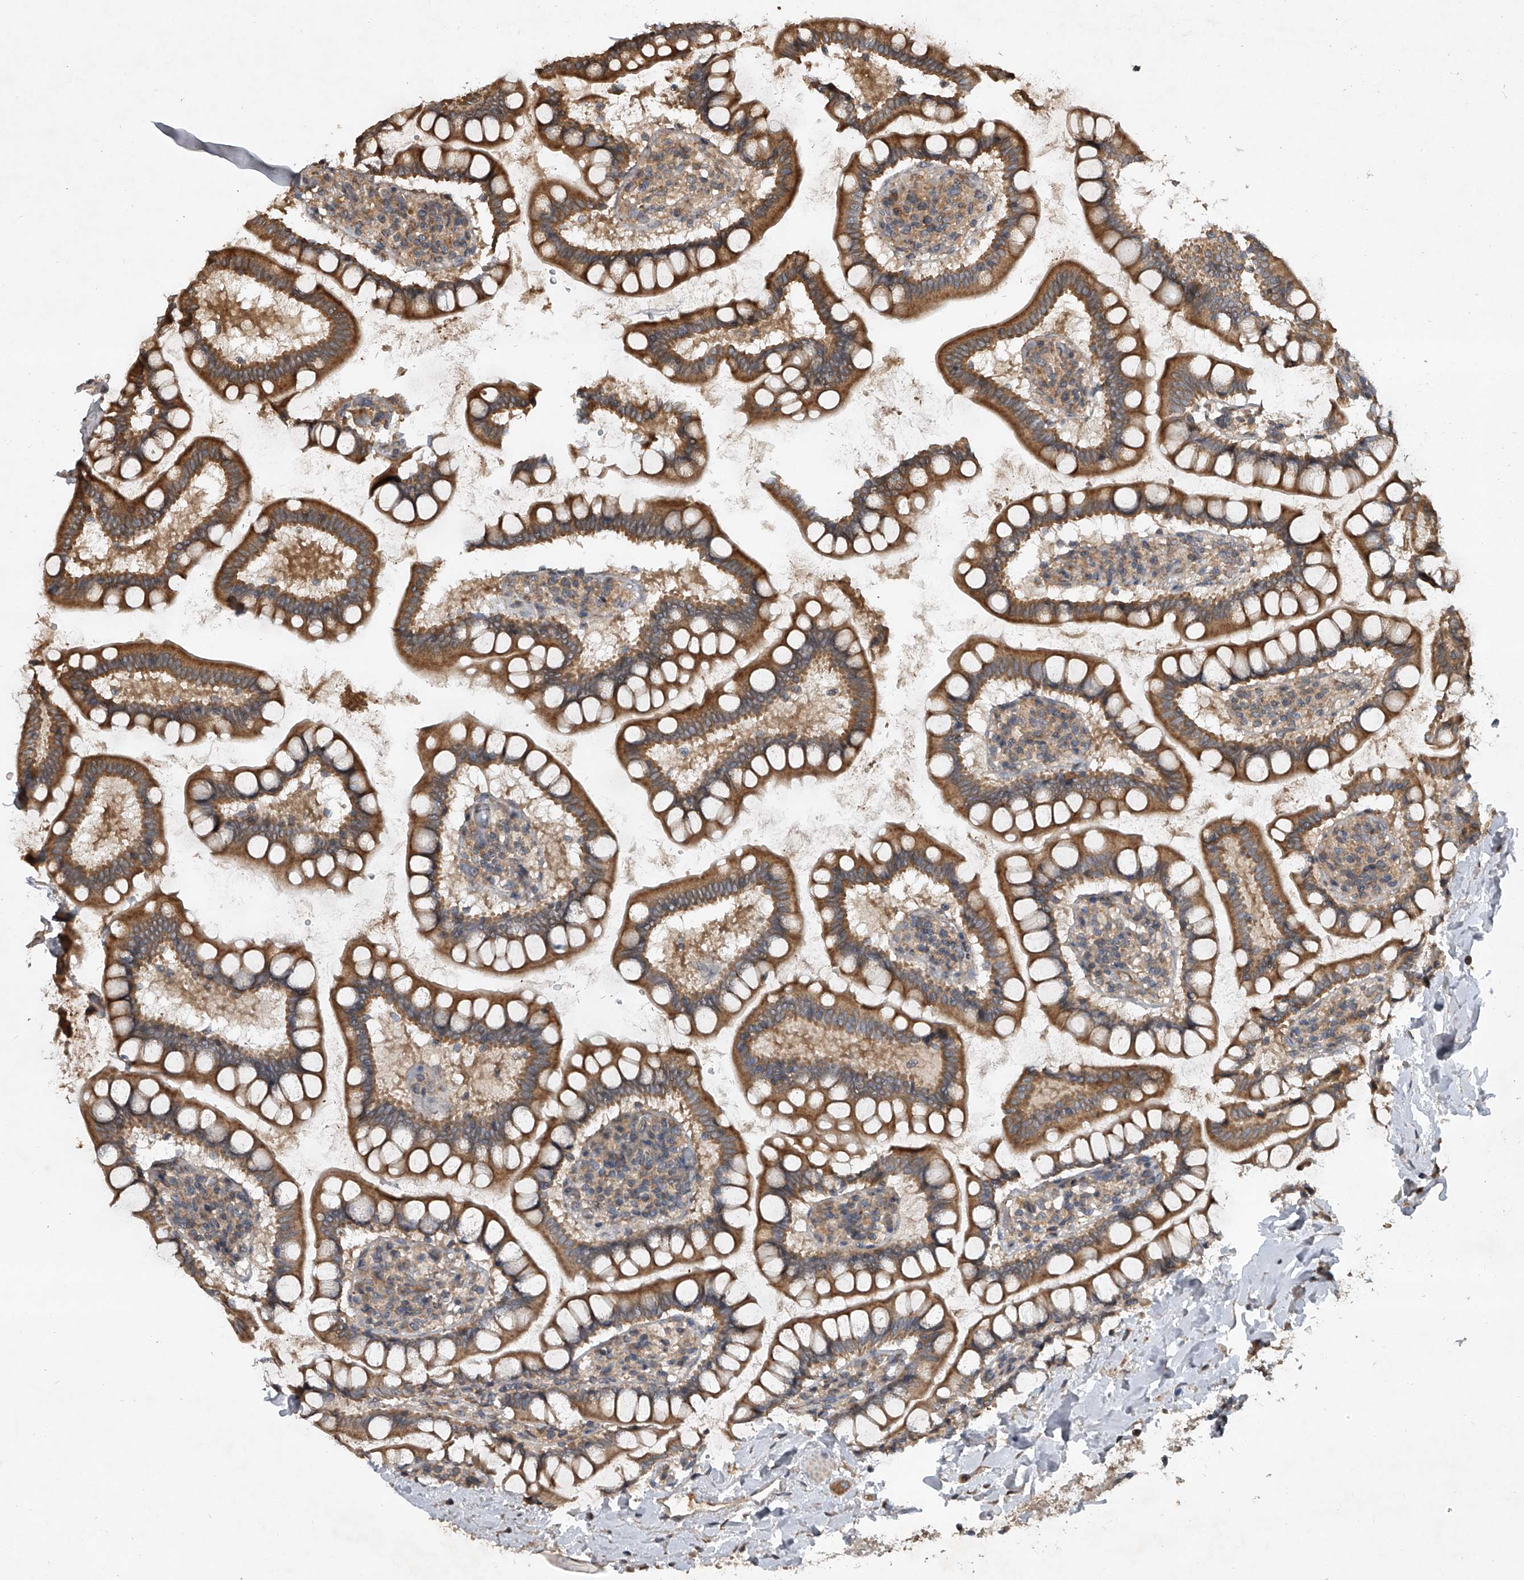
{"staining": {"intensity": "moderate", "quantity": ">75%", "location": "cytoplasmic/membranous"}, "tissue": "small intestine", "cell_type": "Glandular cells", "image_type": "normal", "snomed": [{"axis": "morphology", "description": "Normal tissue, NOS"}, {"axis": "topography", "description": "Small intestine"}], "caption": "IHC of benign small intestine demonstrates medium levels of moderate cytoplasmic/membranous positivity in approximately >75% of glandular cells.", "gene": "NFS1", "patient": {"sex": "female", "age": 84}}